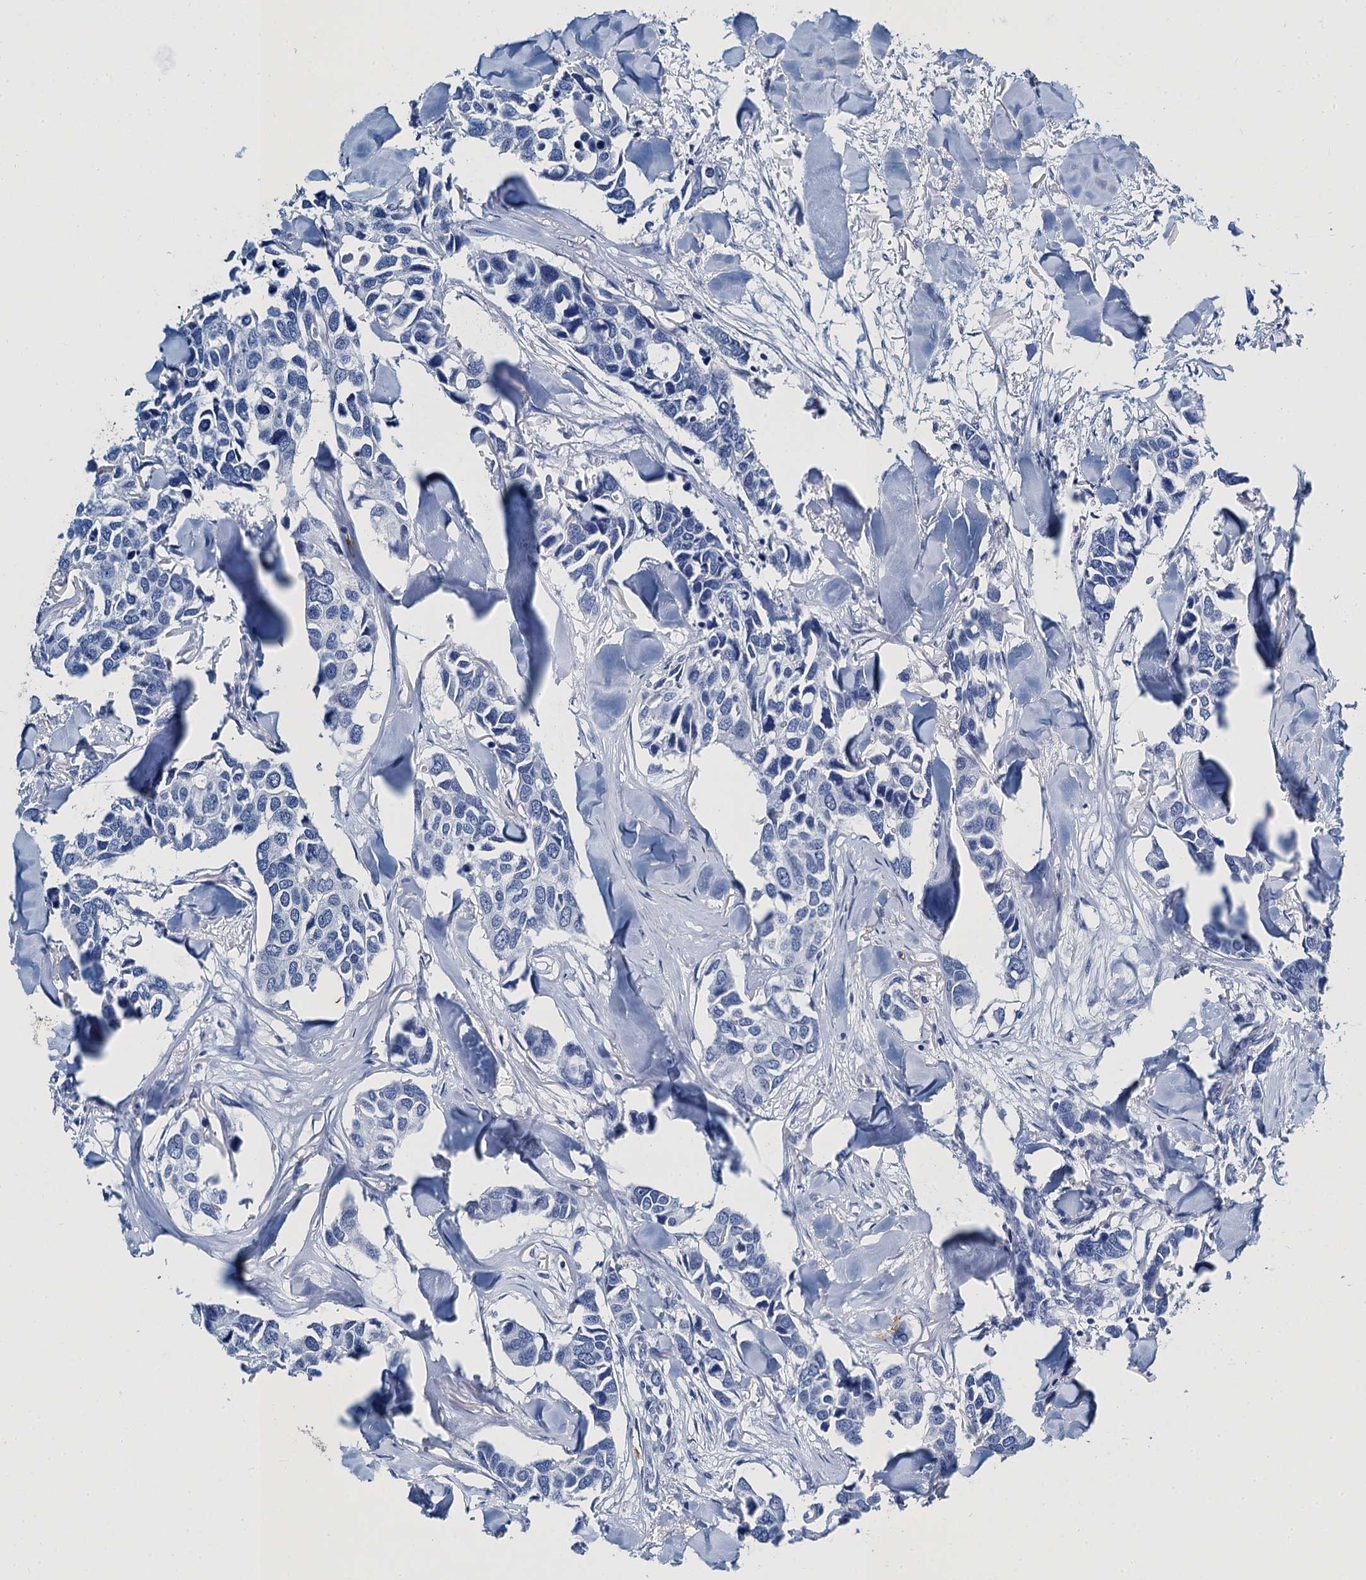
{"staining": {"intensity": "negative", "quantity": "none", "location": "none"}, "tissue": "breast cancer", "cell_type": "Tumor cells", "image_type": "cancer", "snomed": [{"axis": "morphology", "description": "Duct carcinoma"}, {"axis": "topography", "description": "Breast"}], "caption": "This is a histopathology image of immunohistochemistry (IHC) staining of infiltrating ductal carcinoma (breast), which shows no positivity in tumor cells. Nuclei are stained in blue.", "gene": "CAVIN2", "patient": {"sex": "female", "age": 83}}